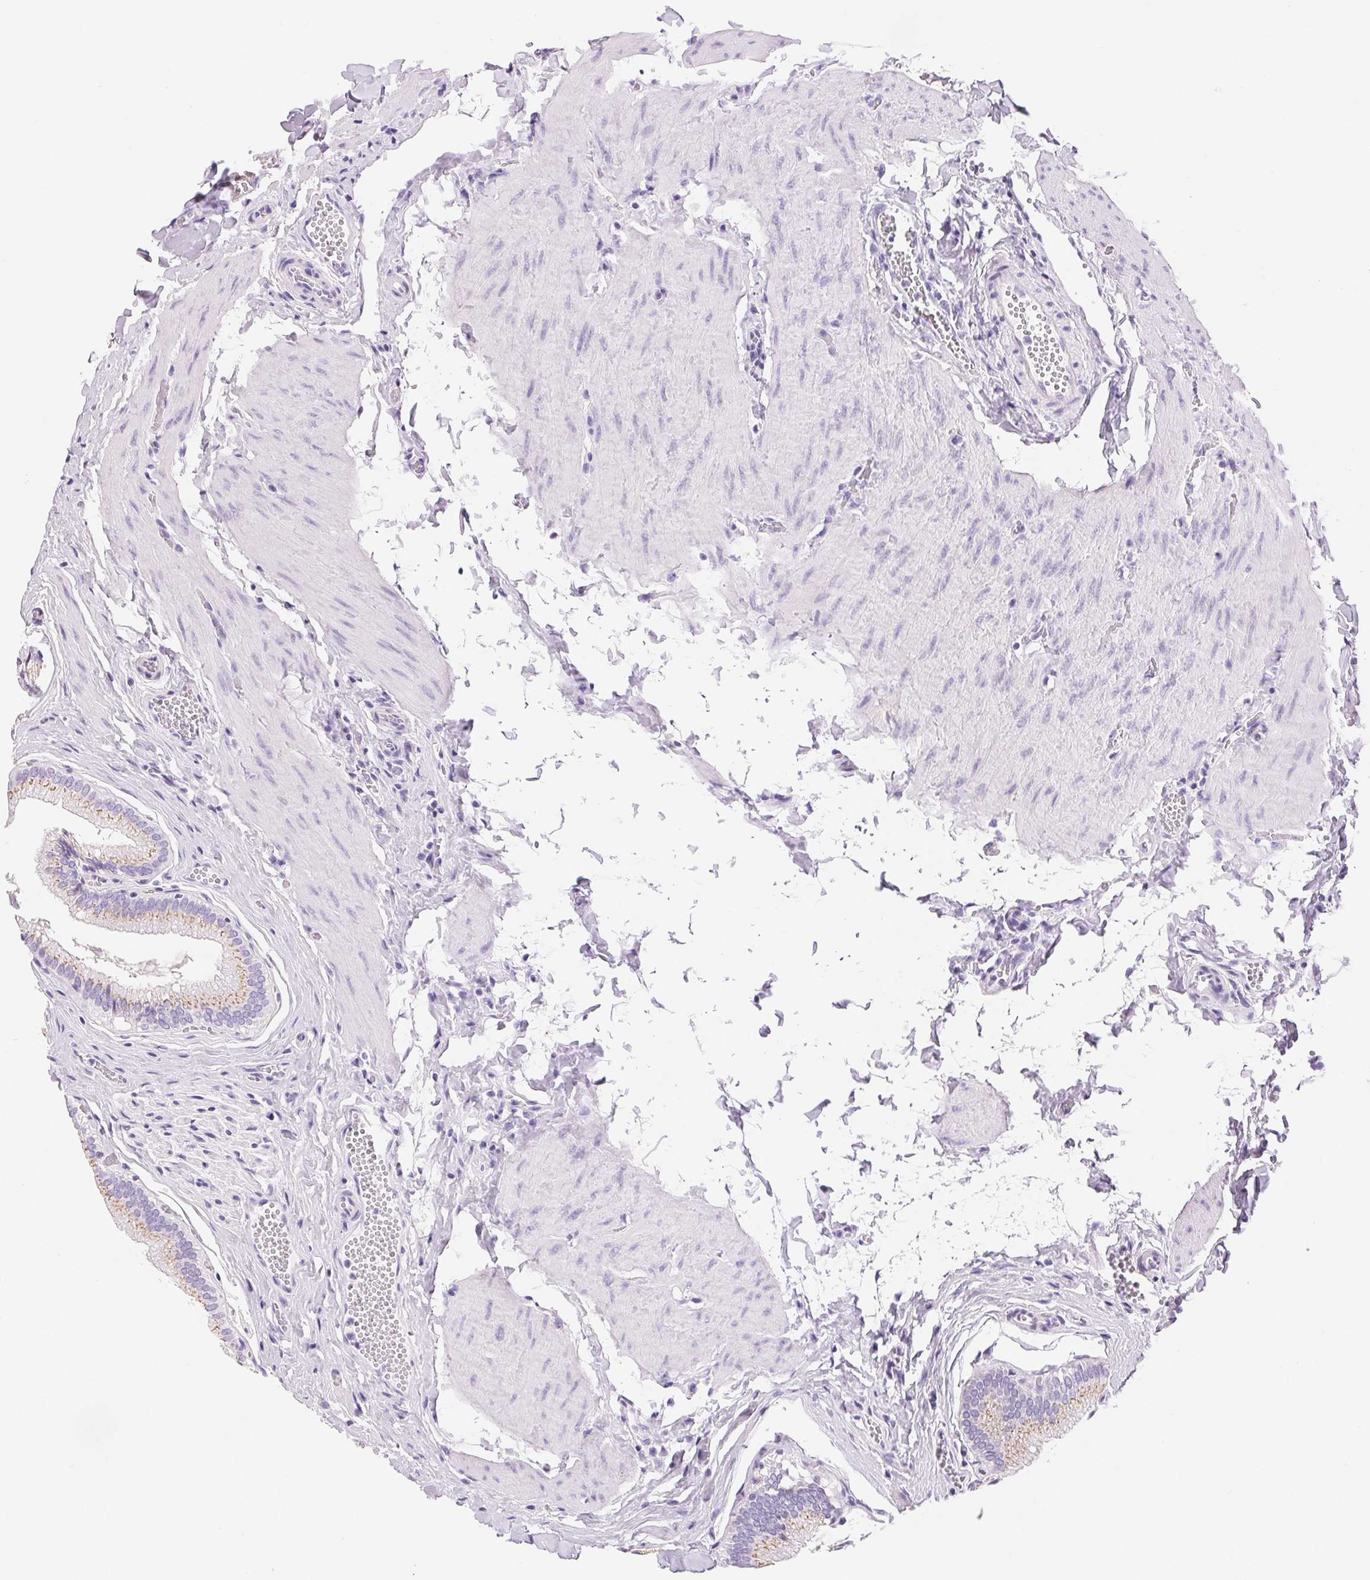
{"staining": {"intensity": "moderate", "quantity": "25%-75%", "location": "cytoplasmic/membranous"}, "tissue": "gallbladder", "cell_type": "Glandular cells", "image_type": "normal", "snomed": [{"axis": "morphology", "description": "Normal tissue, NOS"}, {"axis": "topography", "description": "Gallbladder"}, {"axis": "topography", "description": "Peripheral nerve tissue"}], "caption": "This micrograph displays immunohistochemistry staining of benign gallbladder, with medium moderate cytoplasmic/membranous positivity in about 25%-75% of glandular cells.", "gene": "SERPINB3", "patient": {"sex": "male", "age": 17}}